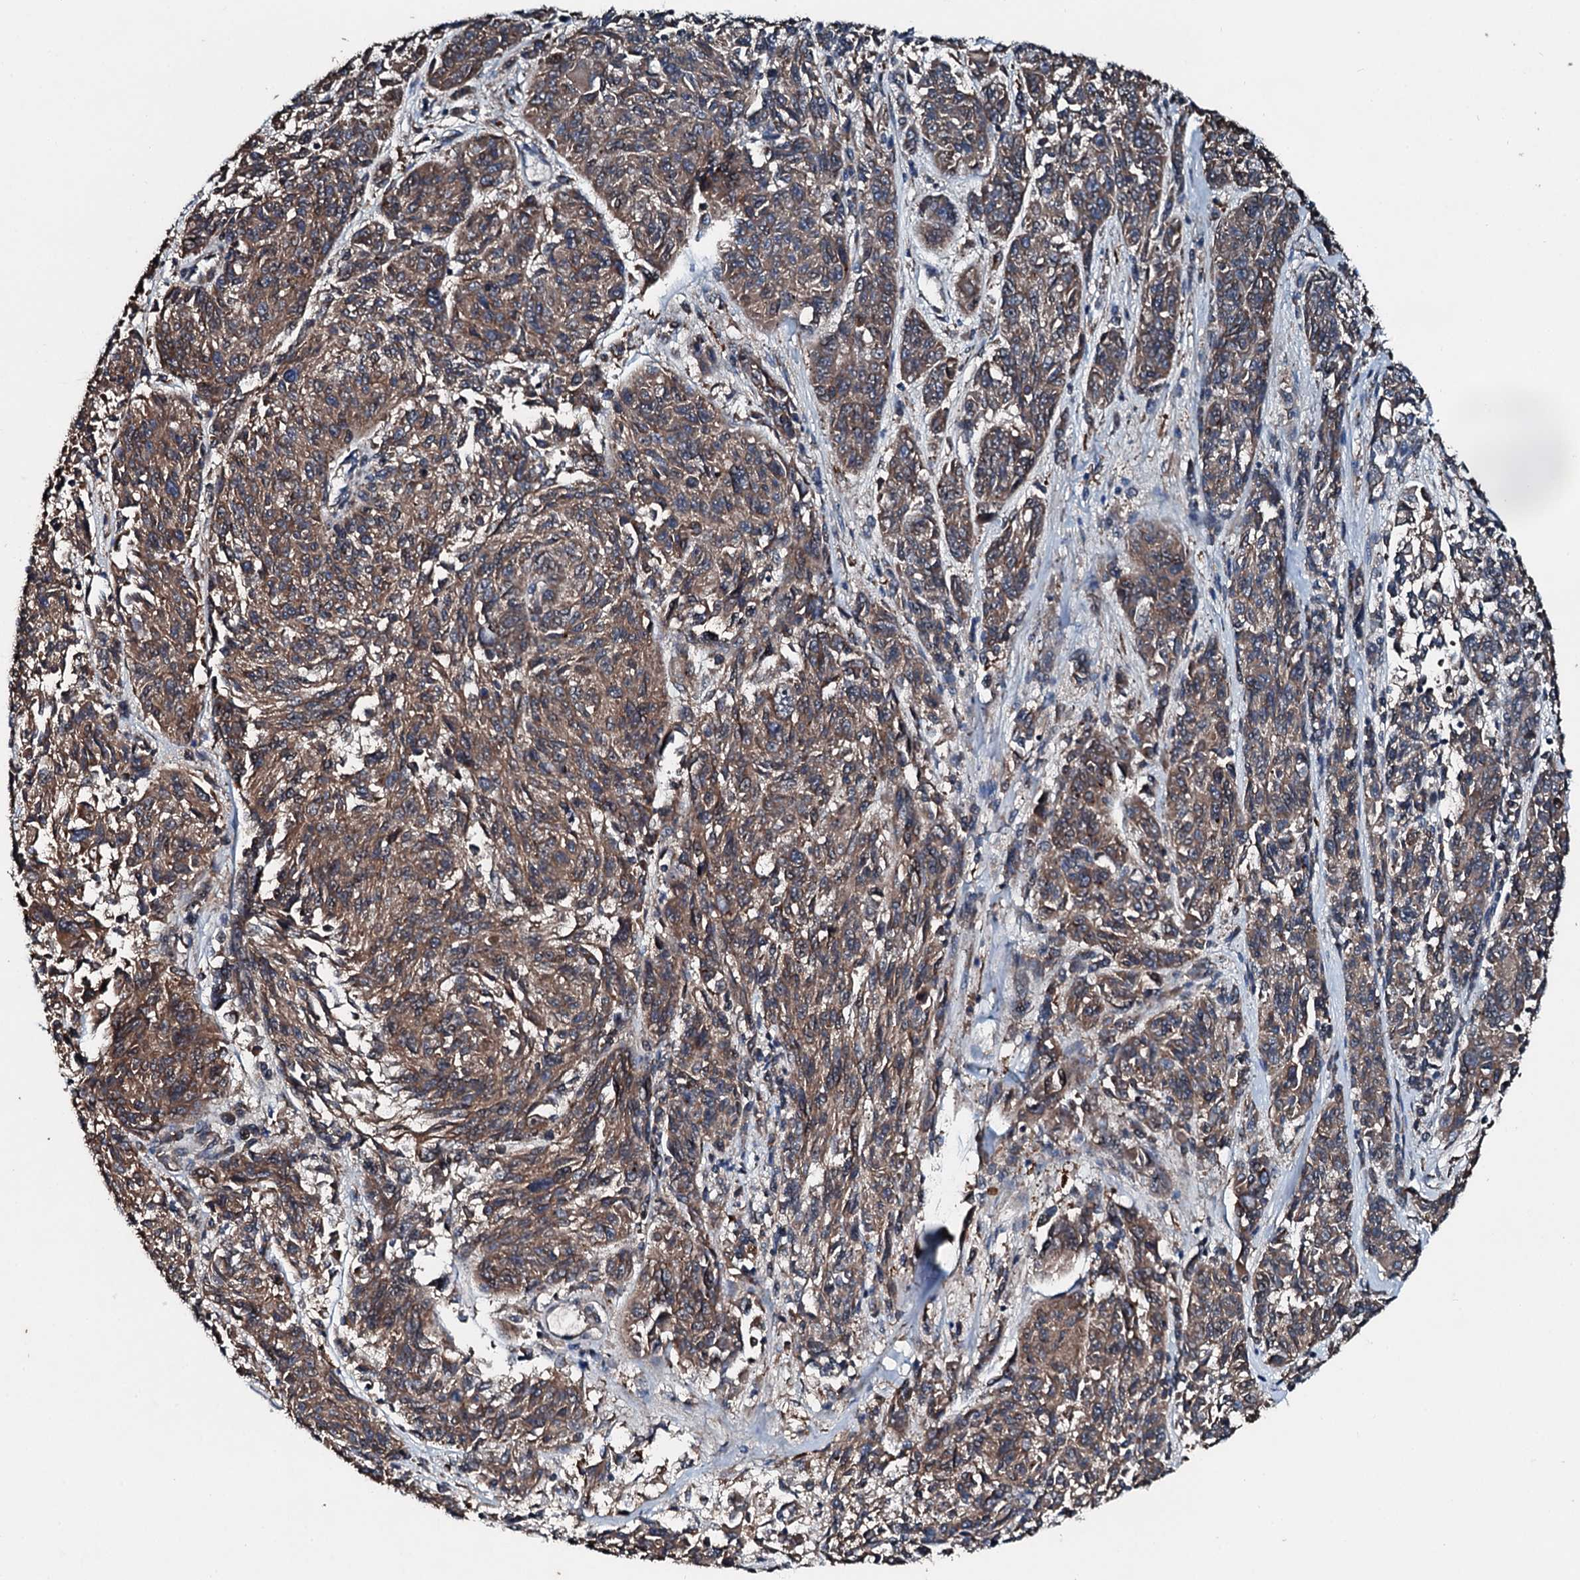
{"staining": {"intensity": "moderate", "quantity": ">75%", "location": "cytoplasmic/membranous"}, "tissue": "melanoma", "cell_type": "Tumor cells", "image_type": "cancer", "snomed": [{"axis": "morphology", "description": "Malignant melanoma, NOS"}, {"axis": "topography", "description": "Skin"}], "caption": "DAB immunohistochemical staining of human melanoma shows moderate cytoplasmic/membranous protein expression in approximately >75% of tumor cells. (DAB (3,3'-diaminobenzidine) IHC, brown staining for protein, blue staining for nuclei).", "gene": "ACSS3", "patient": {"sex": "male", "age": 53}}